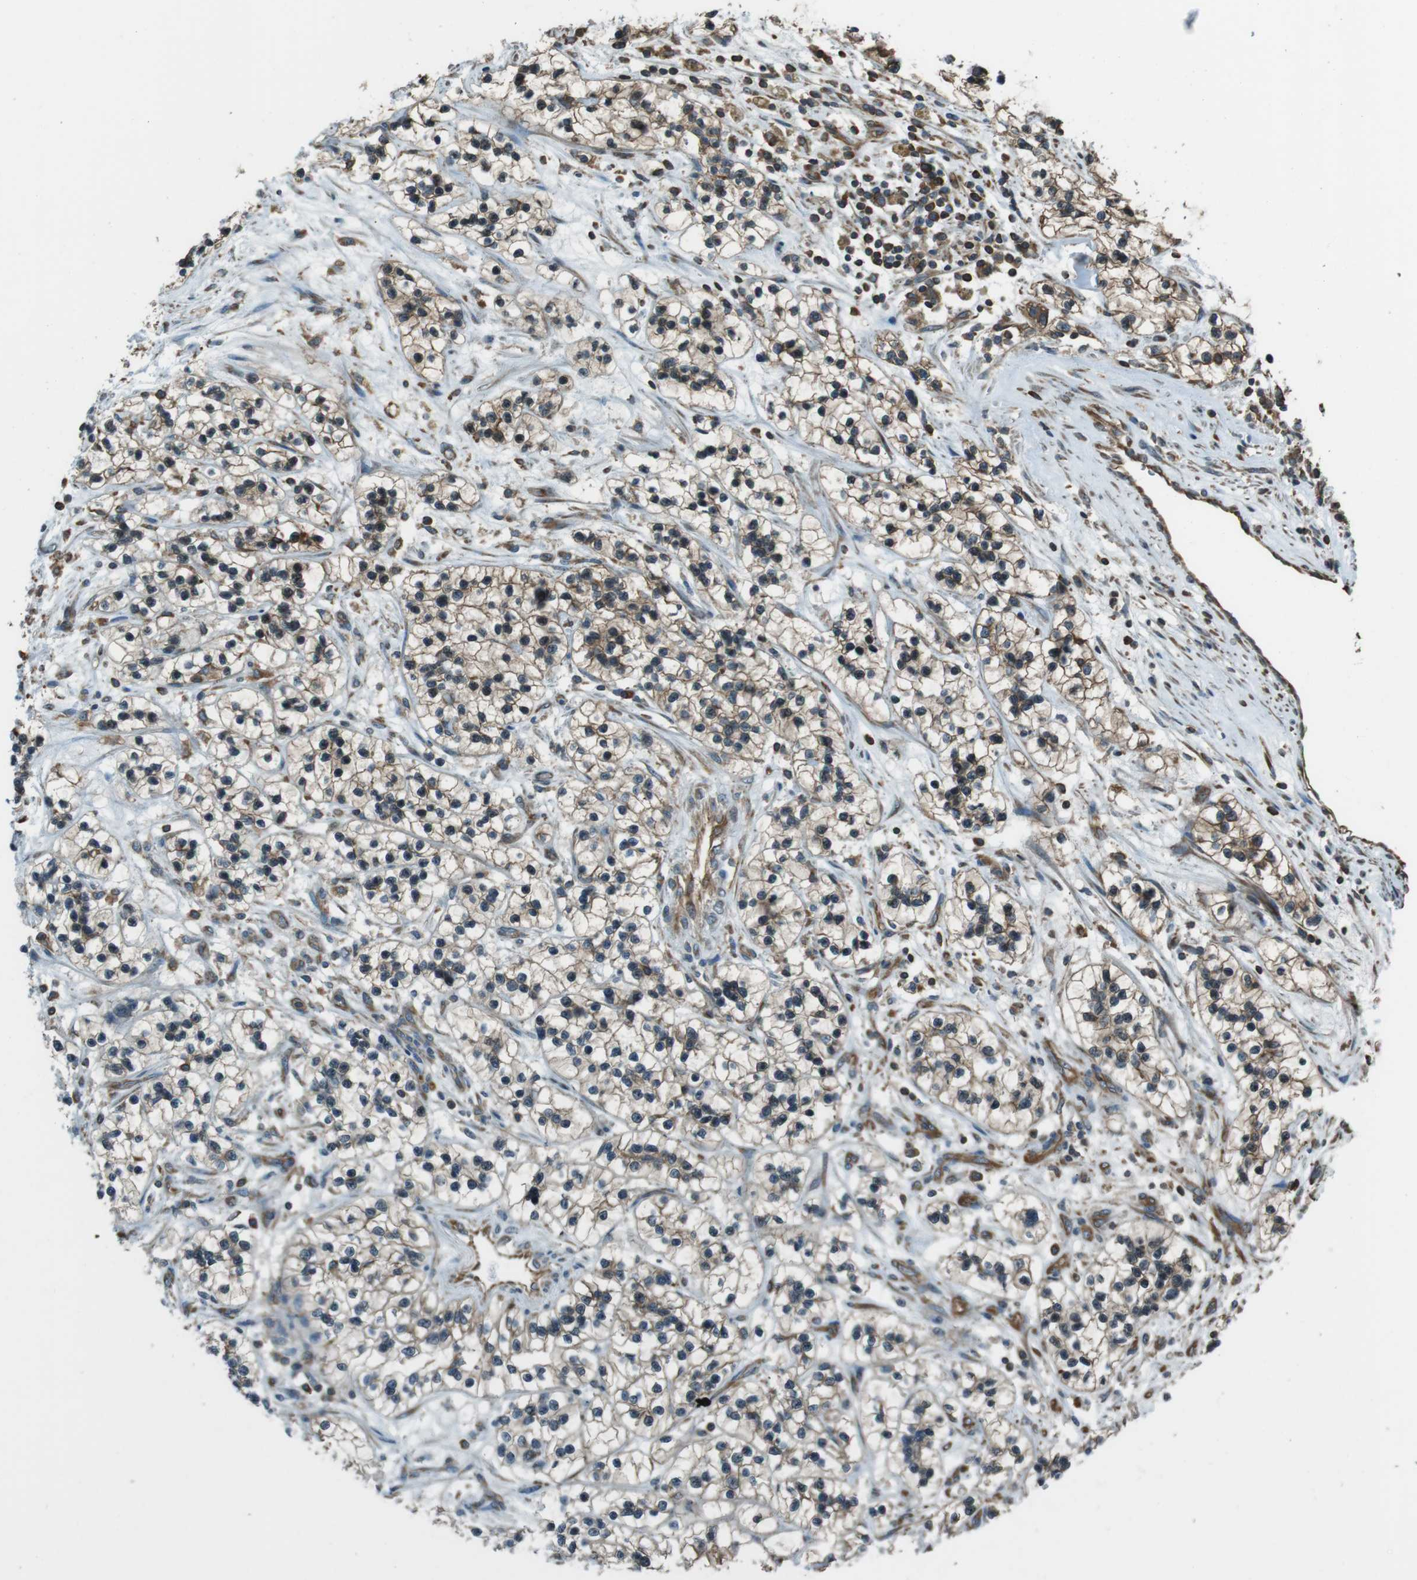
{"staining": {"intensity": "weak", "quantity": "25%-75%", "location": "cytoplasmic/membranous"}, "tissue": "renal cancer", "cell_type": "Tumor cells", "image_type": "cancer", "snomed": [{"axis": "morphology", "description": "Adenocarcinoma, NOS"}, {"axis": "topography", "description": "Kidney"}], "caption": "This is an image of immunohistochemistry (IHC) staining of adenocarcinoma (renal), which shows weak staining in the cytoplasmic/membranous of tumor cells.", "gene": "PA2G4", "patient": {"sex": "female", "age": 57}}